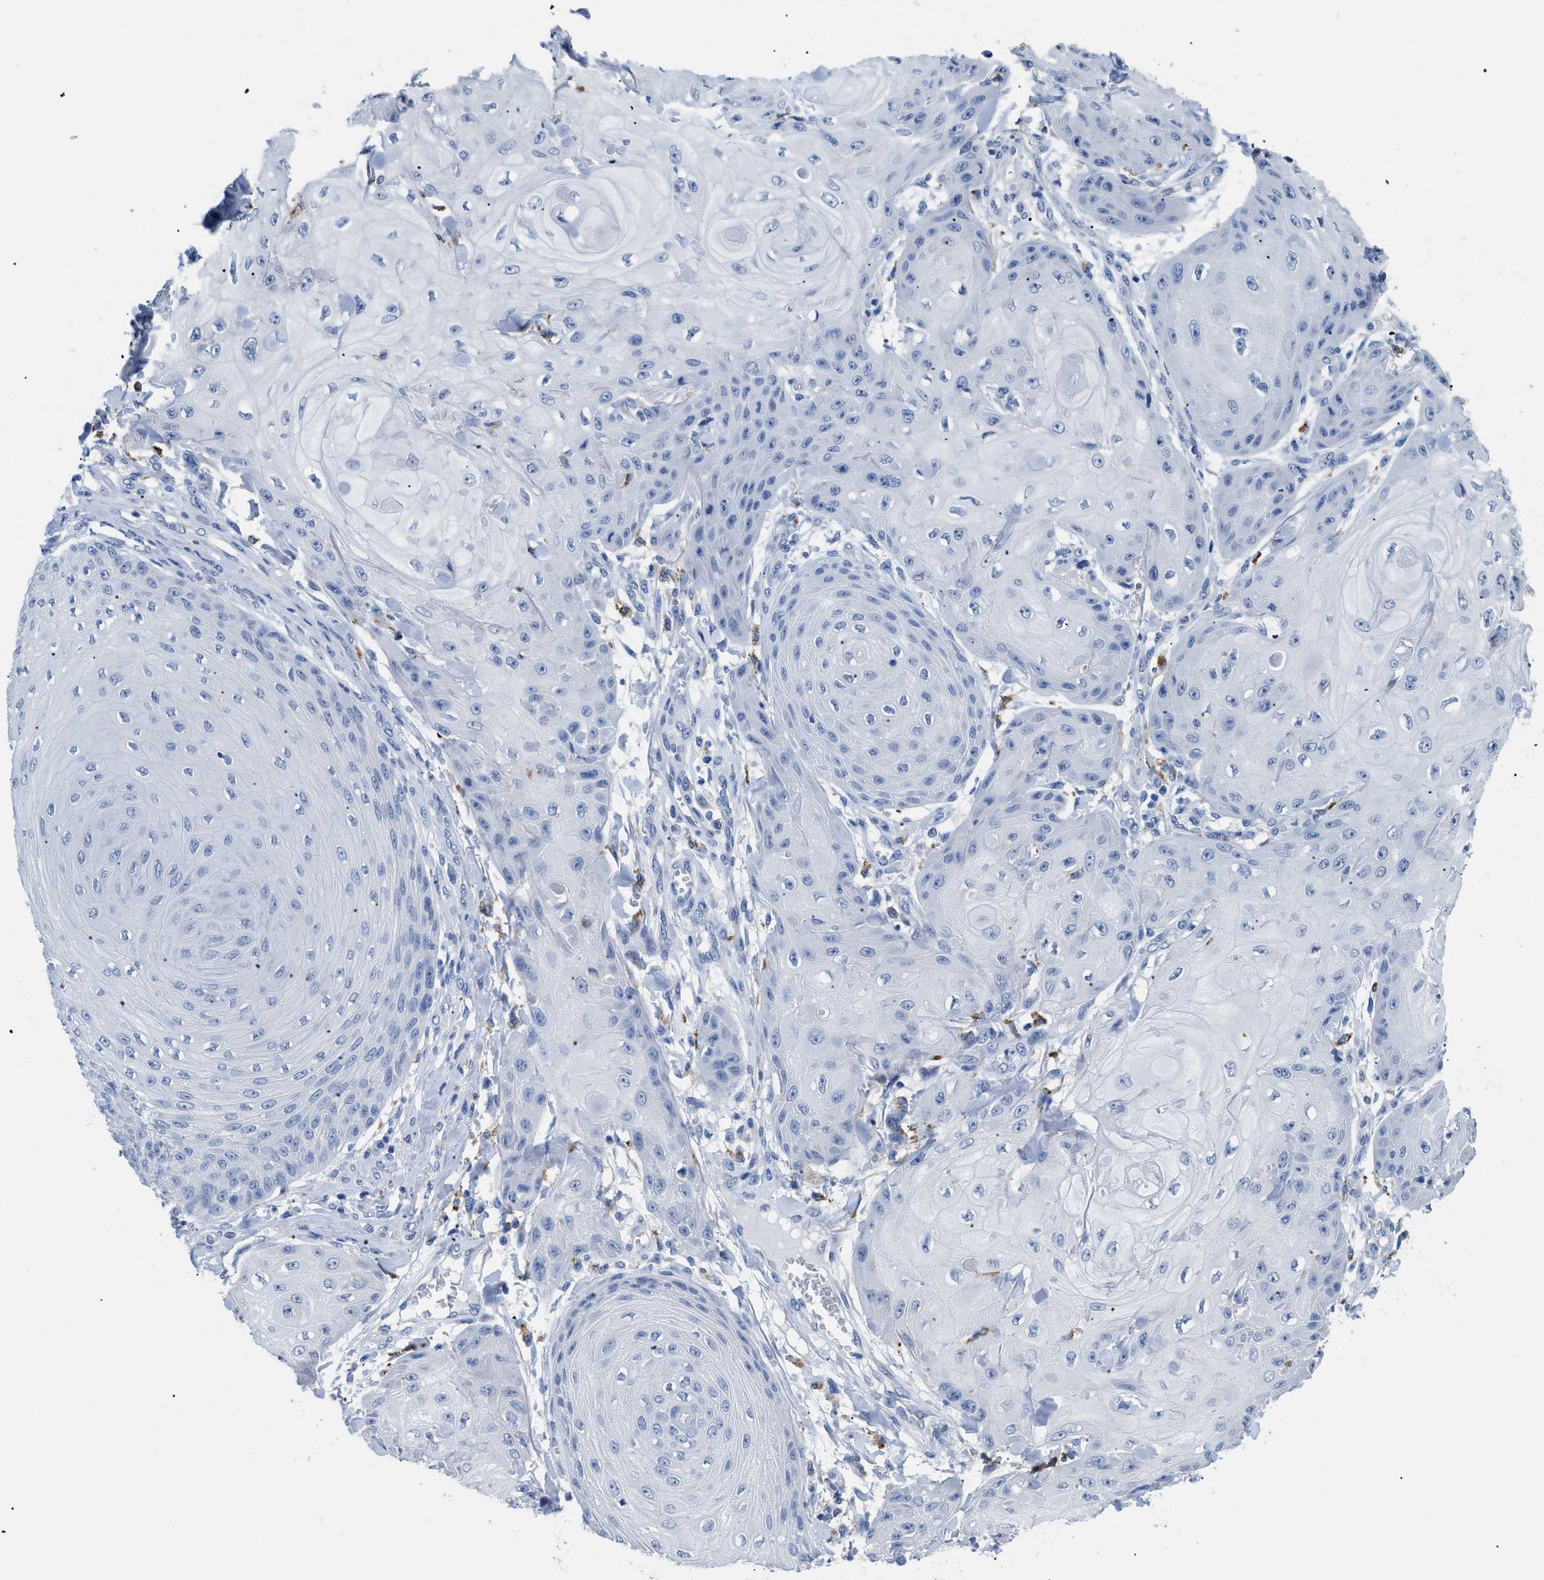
{"staining": {"intensity": "negative", "quantity": "none", "location": "none"}, "tissue": "skin cancer", "cell_type": "Tumor cells", "image_type": "cancer", "snomed": [{"axis": "morphology", "description": "Squamous cell carcinoma, NOS"}, {"axis": "topography", "description": "Skin"}], "caption": "Immunohistochemistry micrograph of neoplastic tissue: human skin cancer stained with DAB (3,3'-diaminobenzidine) demonstrates no significant protein staining in tumor cells. (Brightfield microscopy of DAB immunohistochemistry at high magnification).", "gene": "APOBEC2", "patient": {"sex": "male", "age": 74}}